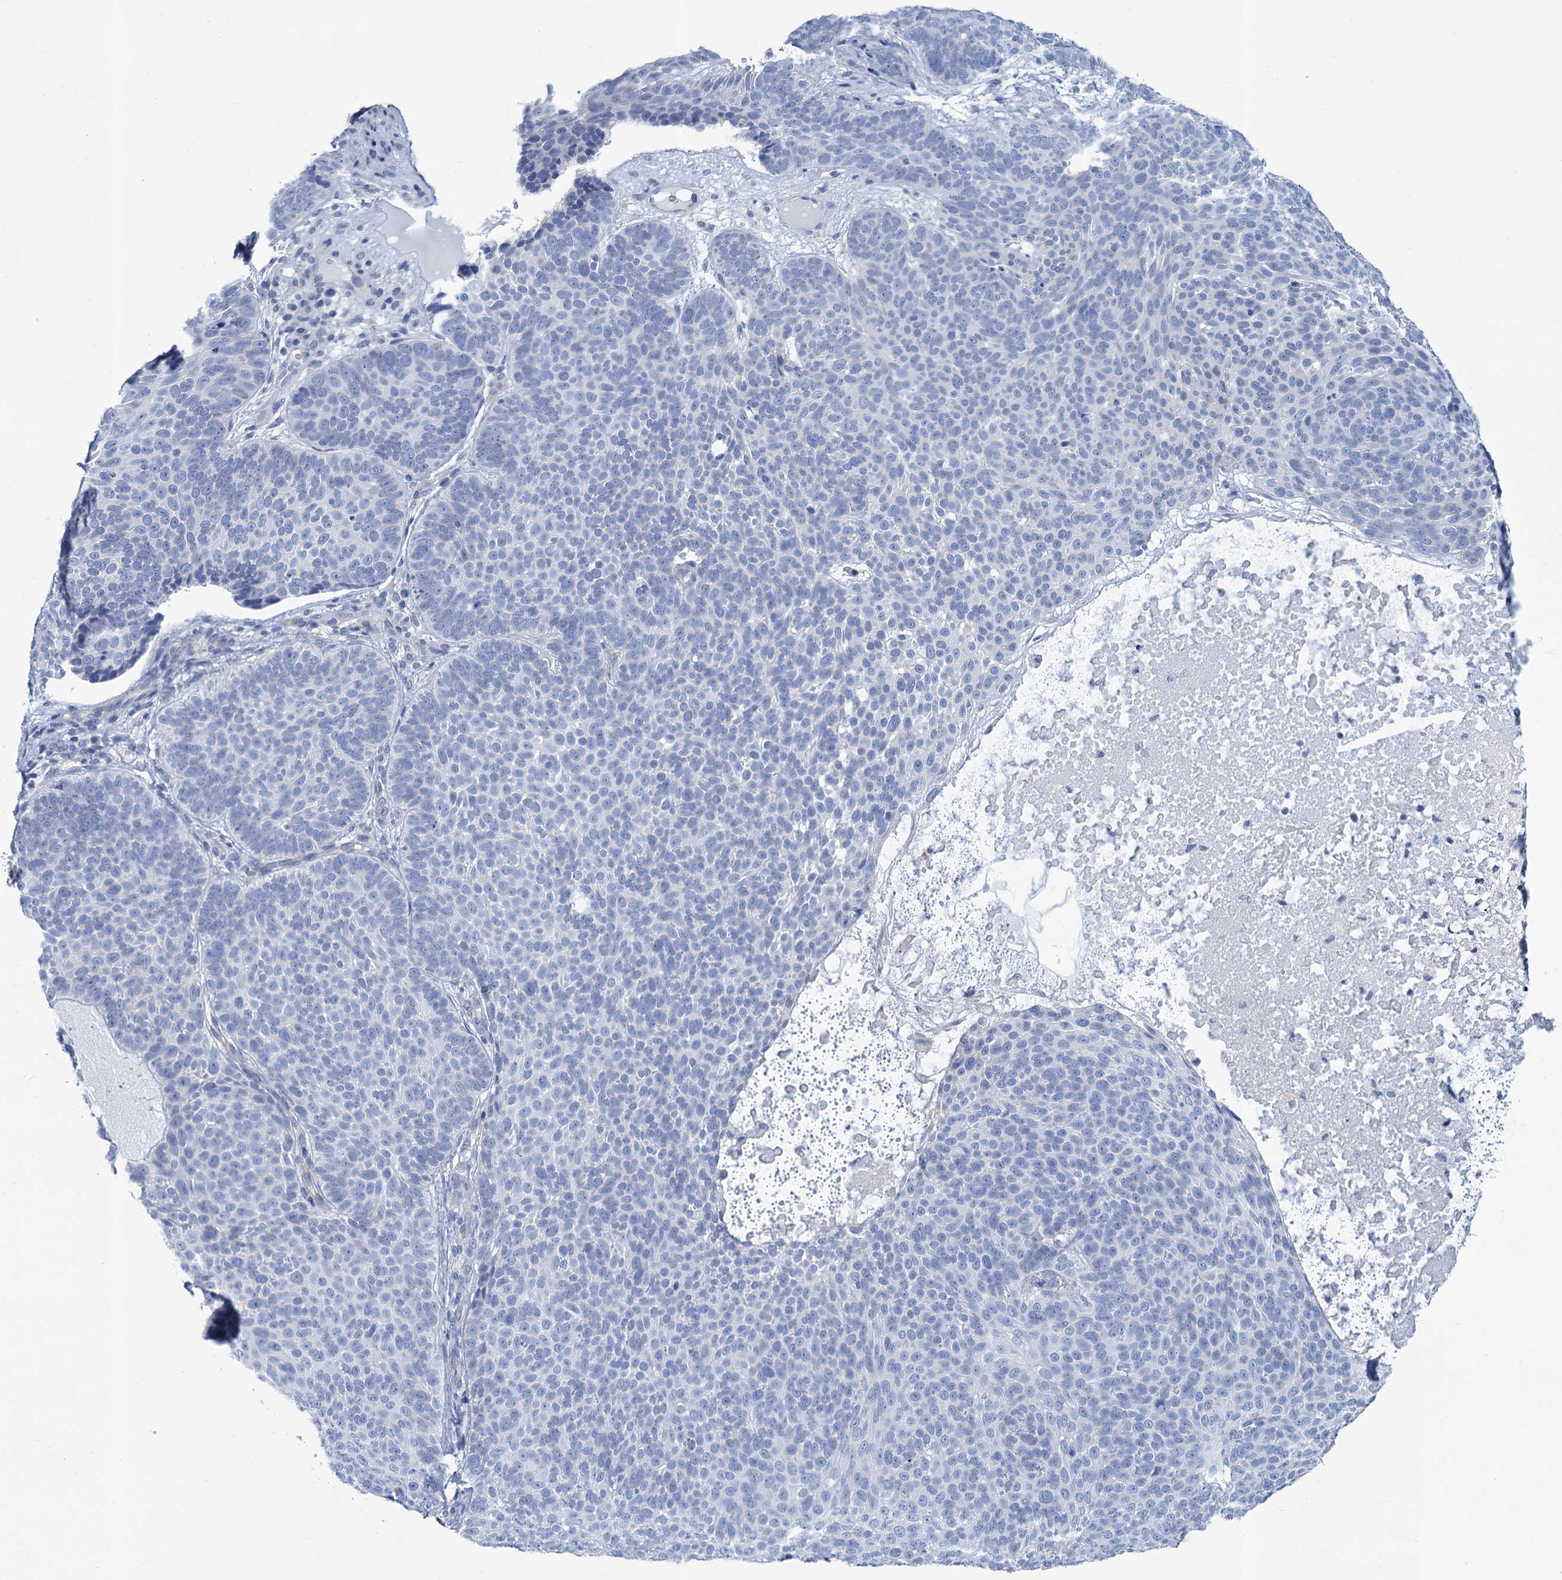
{"staining": {"intensity": "negative", "quantity": "none", "location": "none"}, "tissue": "skin cancer", "cell_type": "Tumor cells", "image_type": "cancer", "snomed": [{"axis": "morphology", "description": "Basal cell carcinoma"}, {"axis": "topography", "description": "Skin"}], "caption": "Immunohistochemistry (IHC) micrograph of human skin cancer (basal cell carcinoma) stained for a protein (brown), which exhibits no expression in tumor cells. (DAB immunohistochemistry (IHC) with hematoxylin counter stain).", "gene": "SLC1A3", "patient": {"sex": "male", "age": 85}}